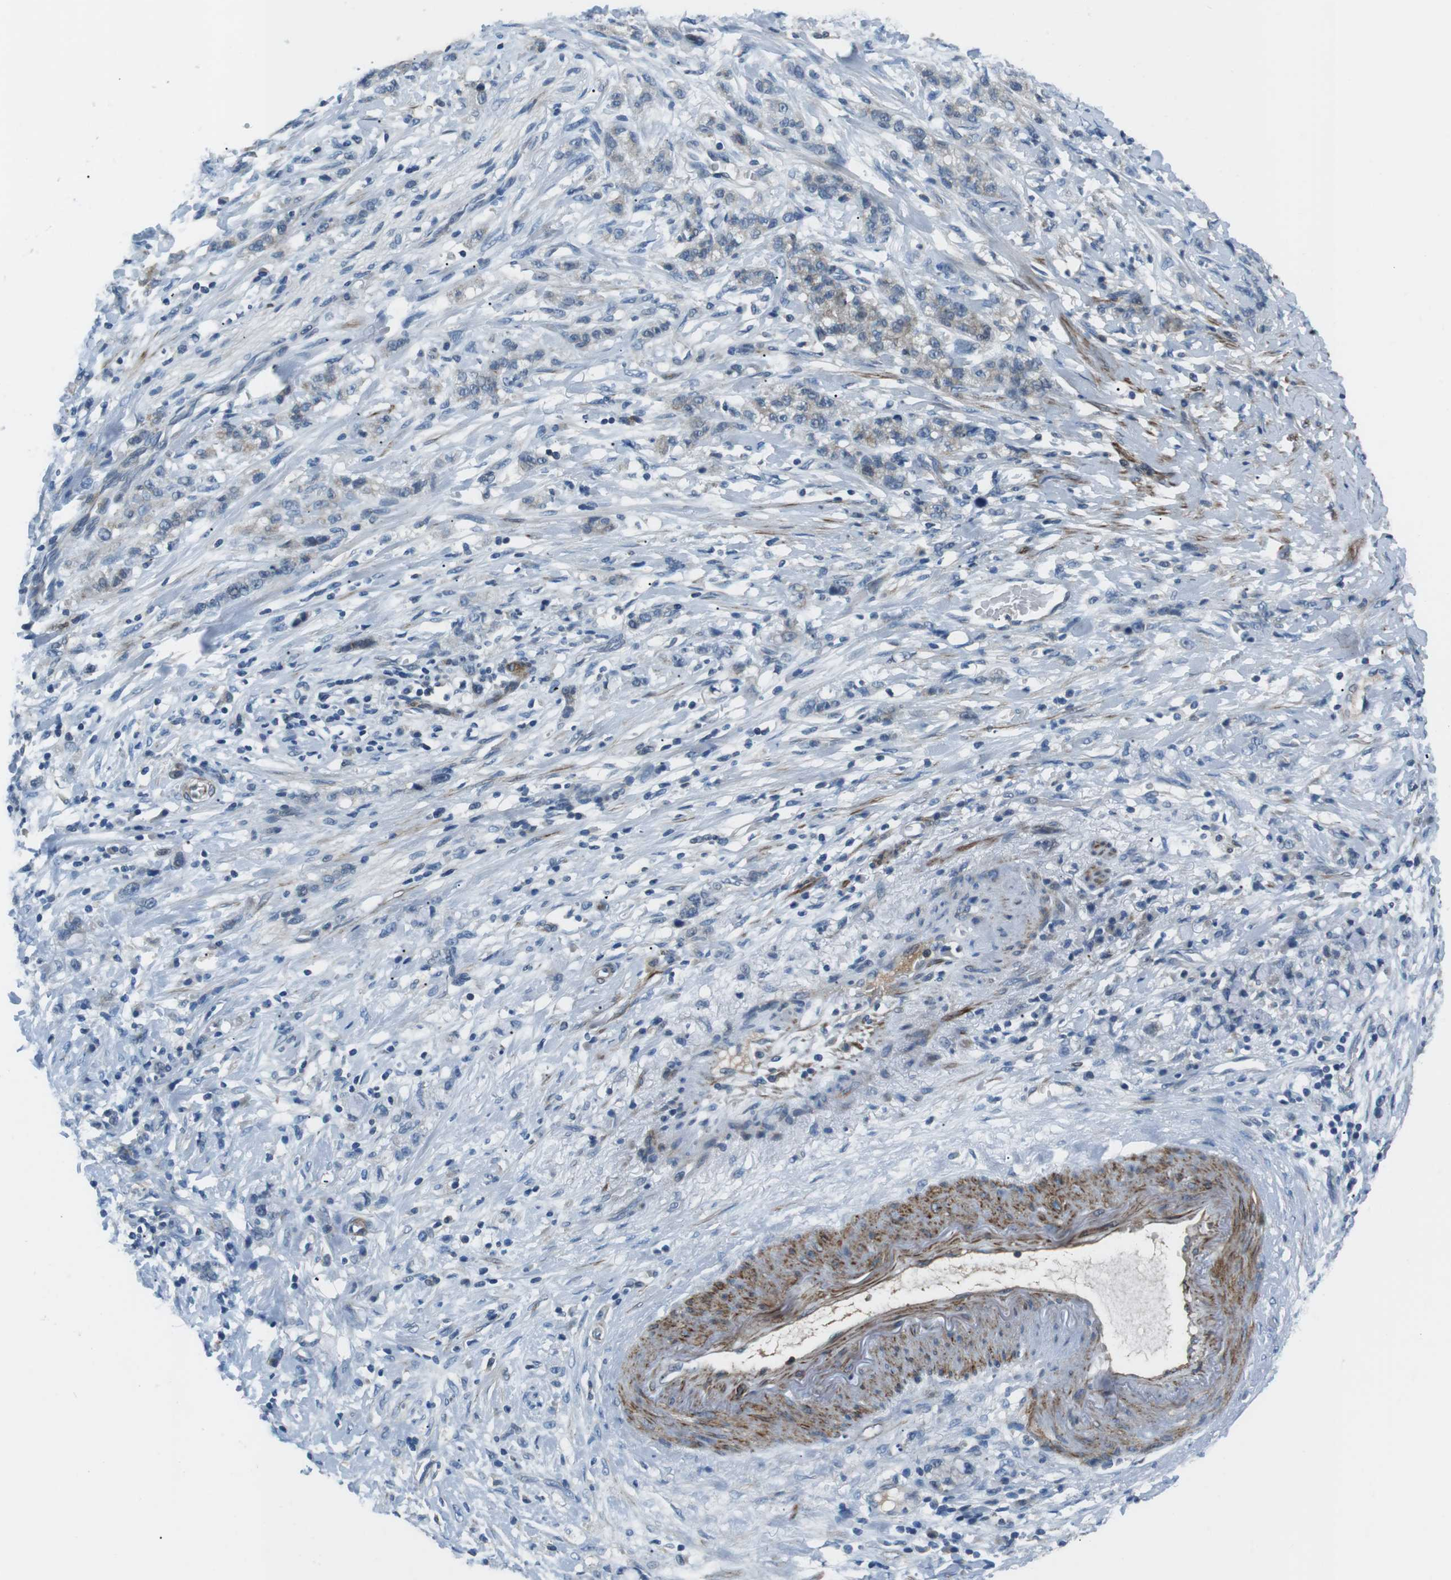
{"staining": {"intensity": "negative", "quantity": "none", "location": "none"}, "tissue": "stomach cancer", "cell_type": "Tumor cells", "image_type": "cancer", "snomed": [{"axis": "morphology", "description": "Adenocarcinoma, NOS"}, {"axis": "topography", "description": "Stomach, lower"}], "caption": "Immunohistochemistry (IHC) of human stomach adenocarcinoma demonstrates no staining in tumor cells.", "gene": "ARVCF", "patient": {"sex": "male", "age": 88}}